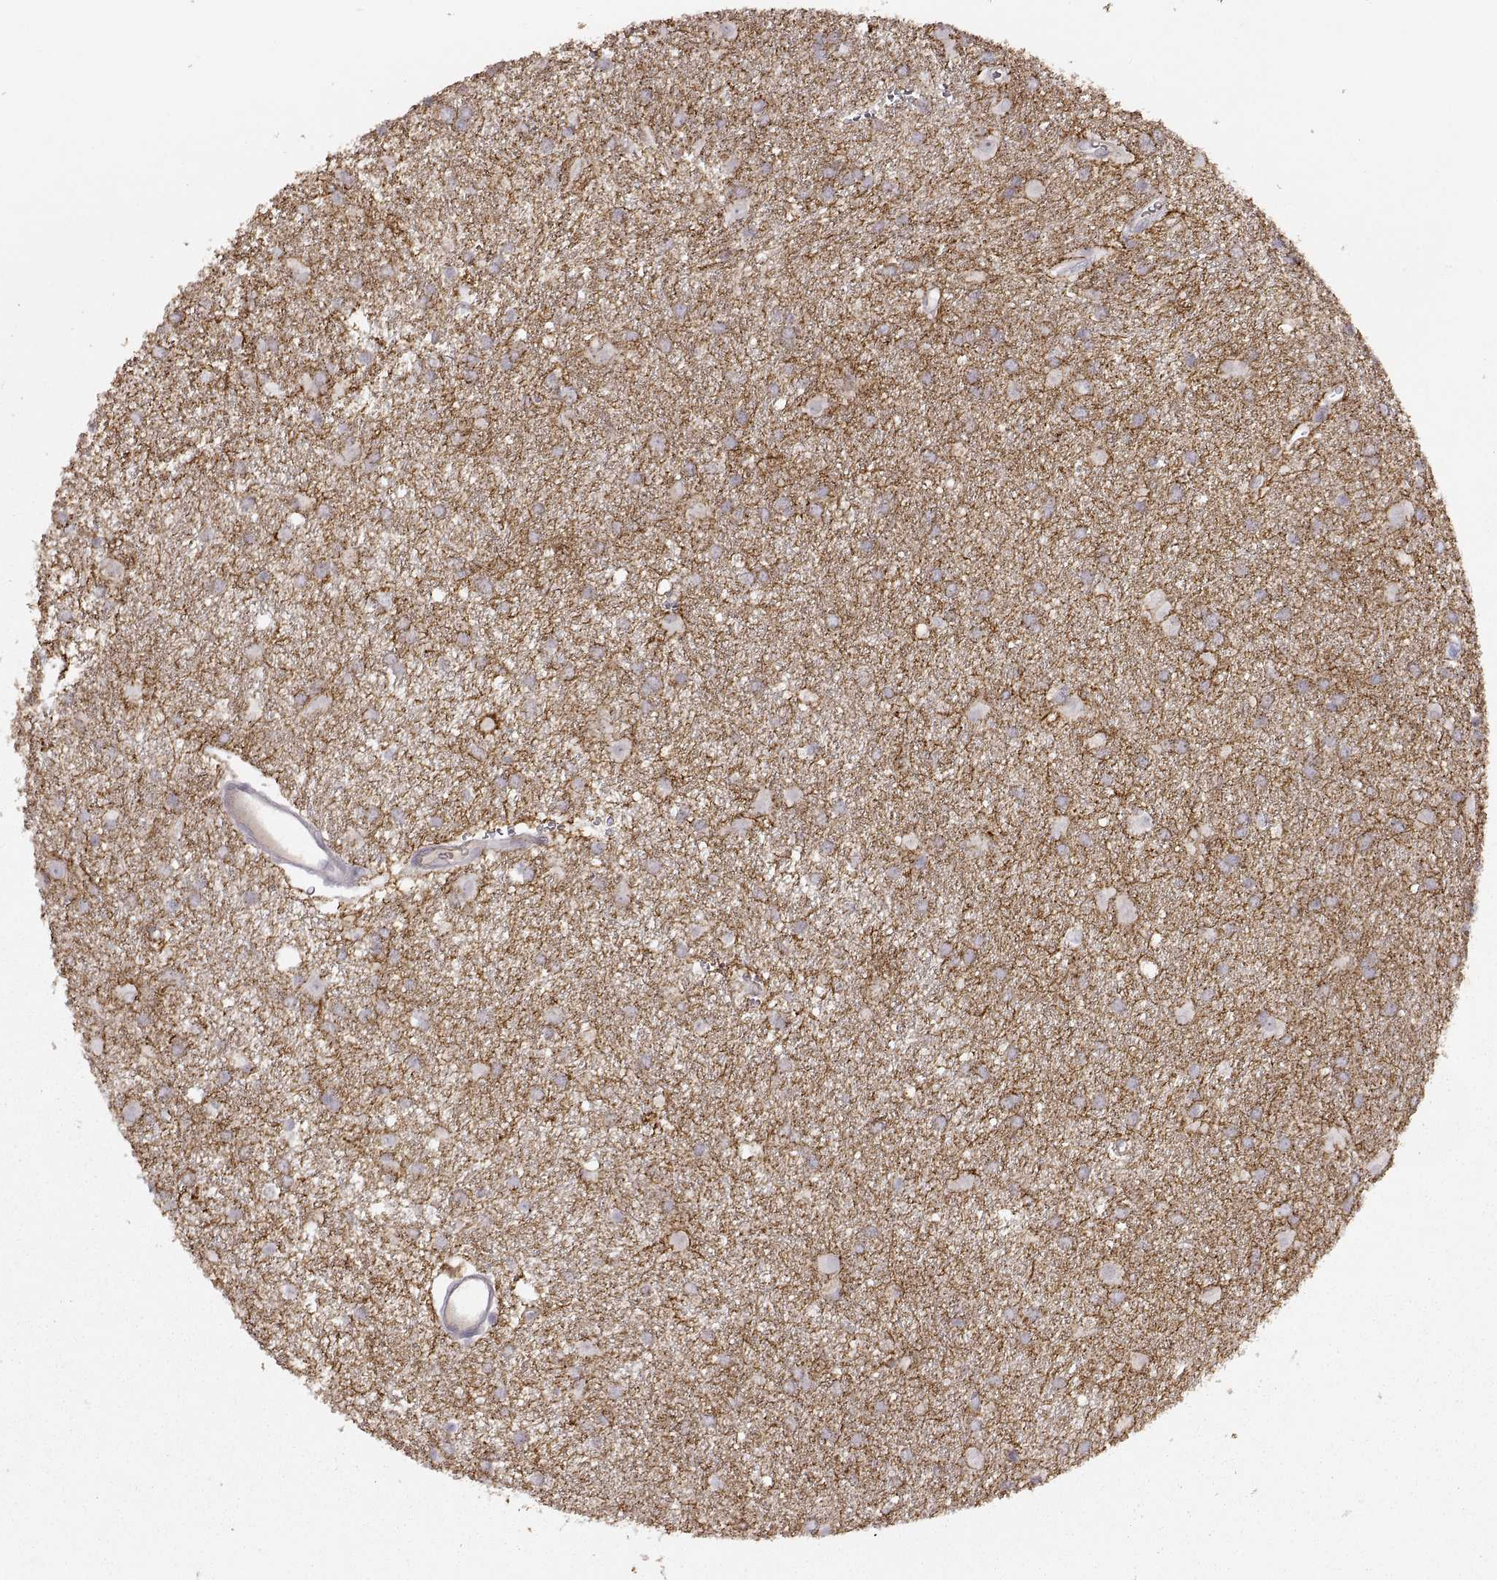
{"staining": {"intensity": "negative", "quantity": "none", "location": "none"}, "tissue": "glioma", "cell_type": "Tumor cells", "image_type": "cancer", "snomed": [{"axis": "morphology", "description": "Glioma, malignant, Low grade"}, {"axis": "topography", "description": "Brain"}], "caption": "A high-resolution micrograph shows IHC staining of glioma, which exhibits no significant staining in tumor cells.", "gene": "CDH2", "patient": {"sex": "male", "age": 58}}